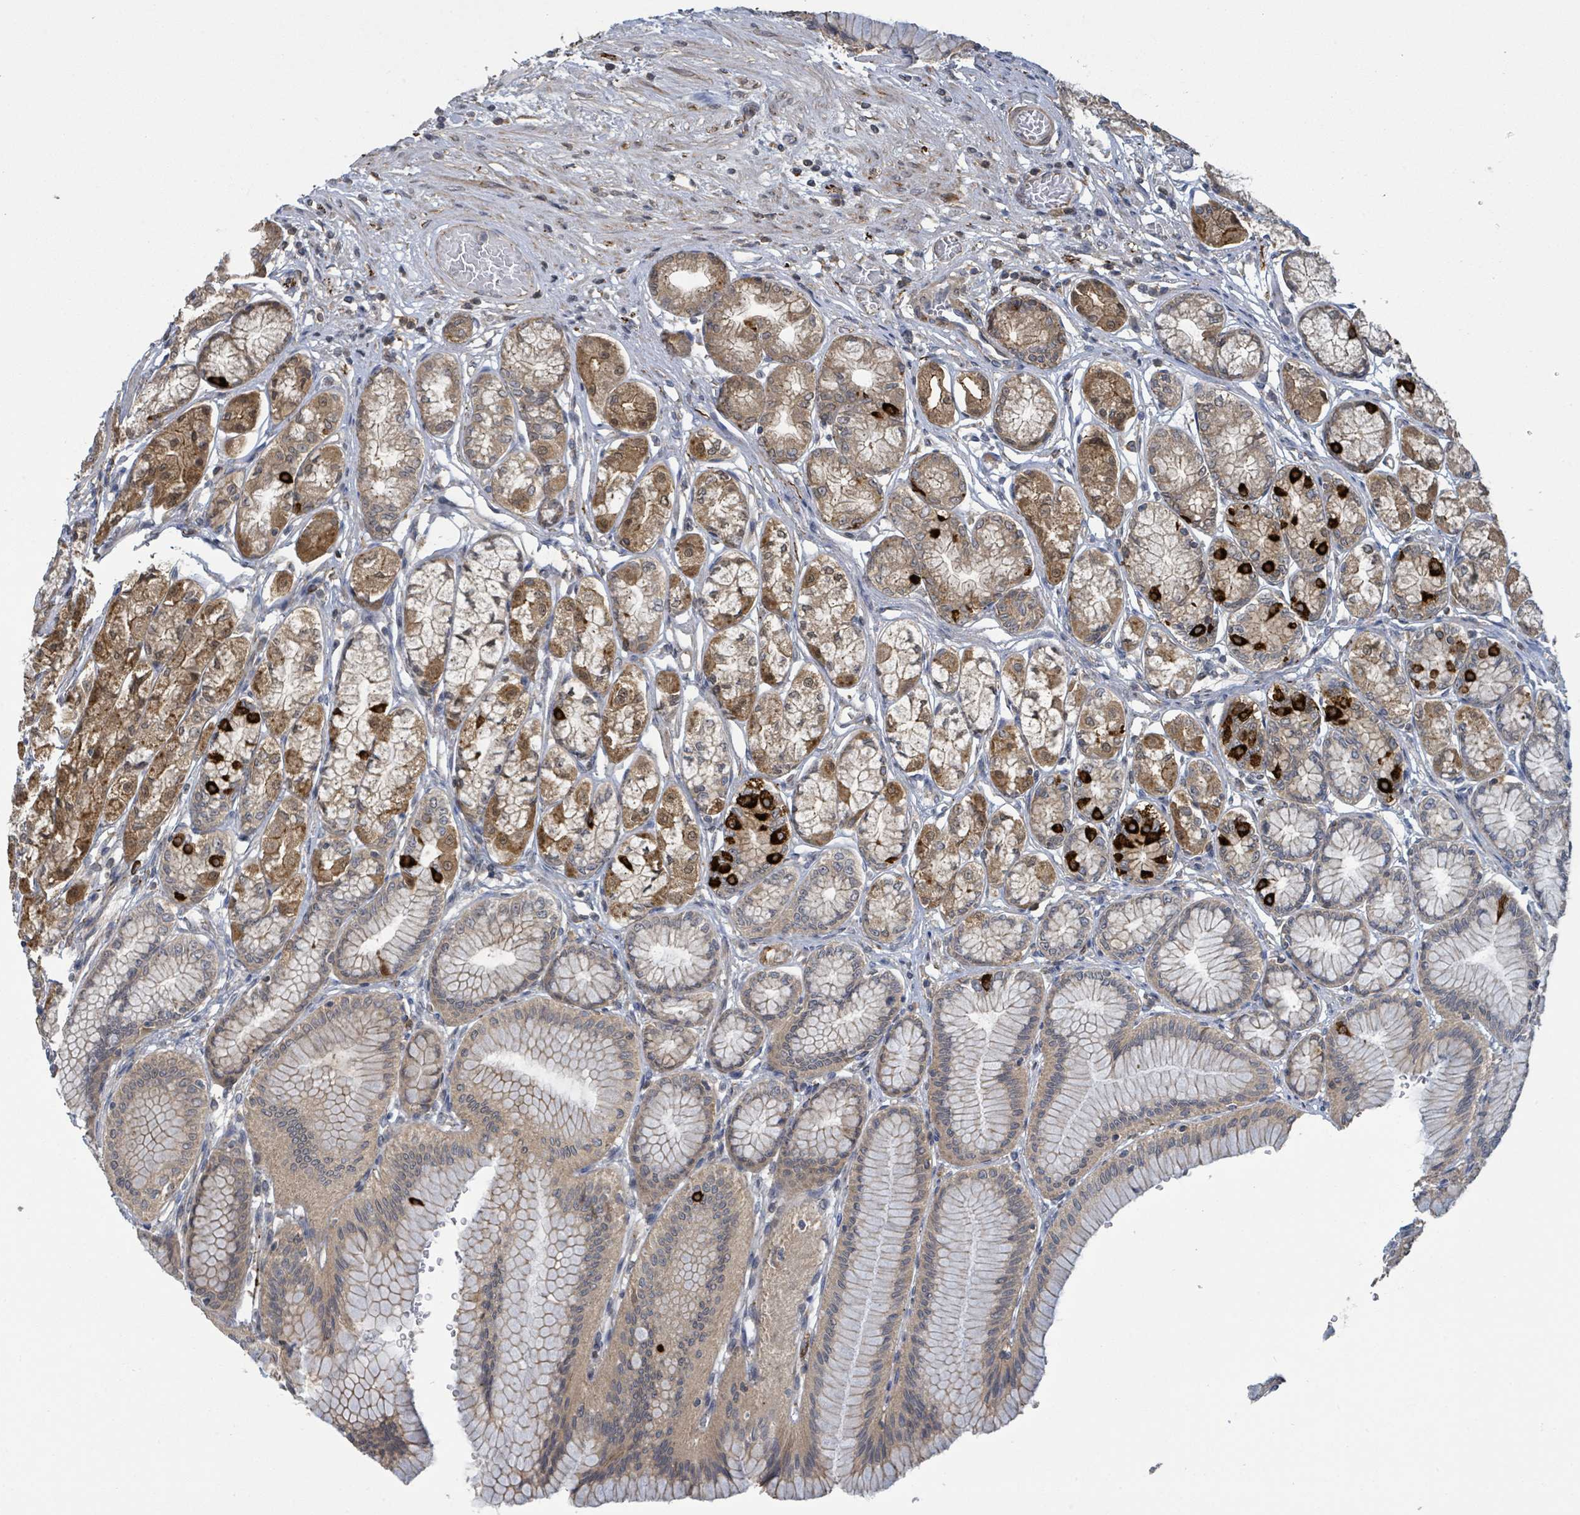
{"staining": {"intensity": "strong", "quantity": "25%-75%", "location": "cytoplasmic/membranous"}, "tissue": "stomach", "cell_type": "Glandular cells", "image_type": "normal", "snomed": [{"axis": "morphology", "description": "Normal tissue, NOS"}, {"axis": "morphology", "description": "Adenocarcinoma, NOS"}, {"axis": "morphology", "description": "Adenocarcinoma, High grade"}, {"axis": "topography", "description": "Stomach, upper"}, {"axis": "topography", "description": "Stomach"}], "caption": "Immunohistochemical staining of unremarkable stomach demonstrates strong cytoplasmic/membranous protein expression in approximately 25%-75% of glandular cells.", "gene": "CCDC121", "patient": {"sex": "female", "age": 65}}